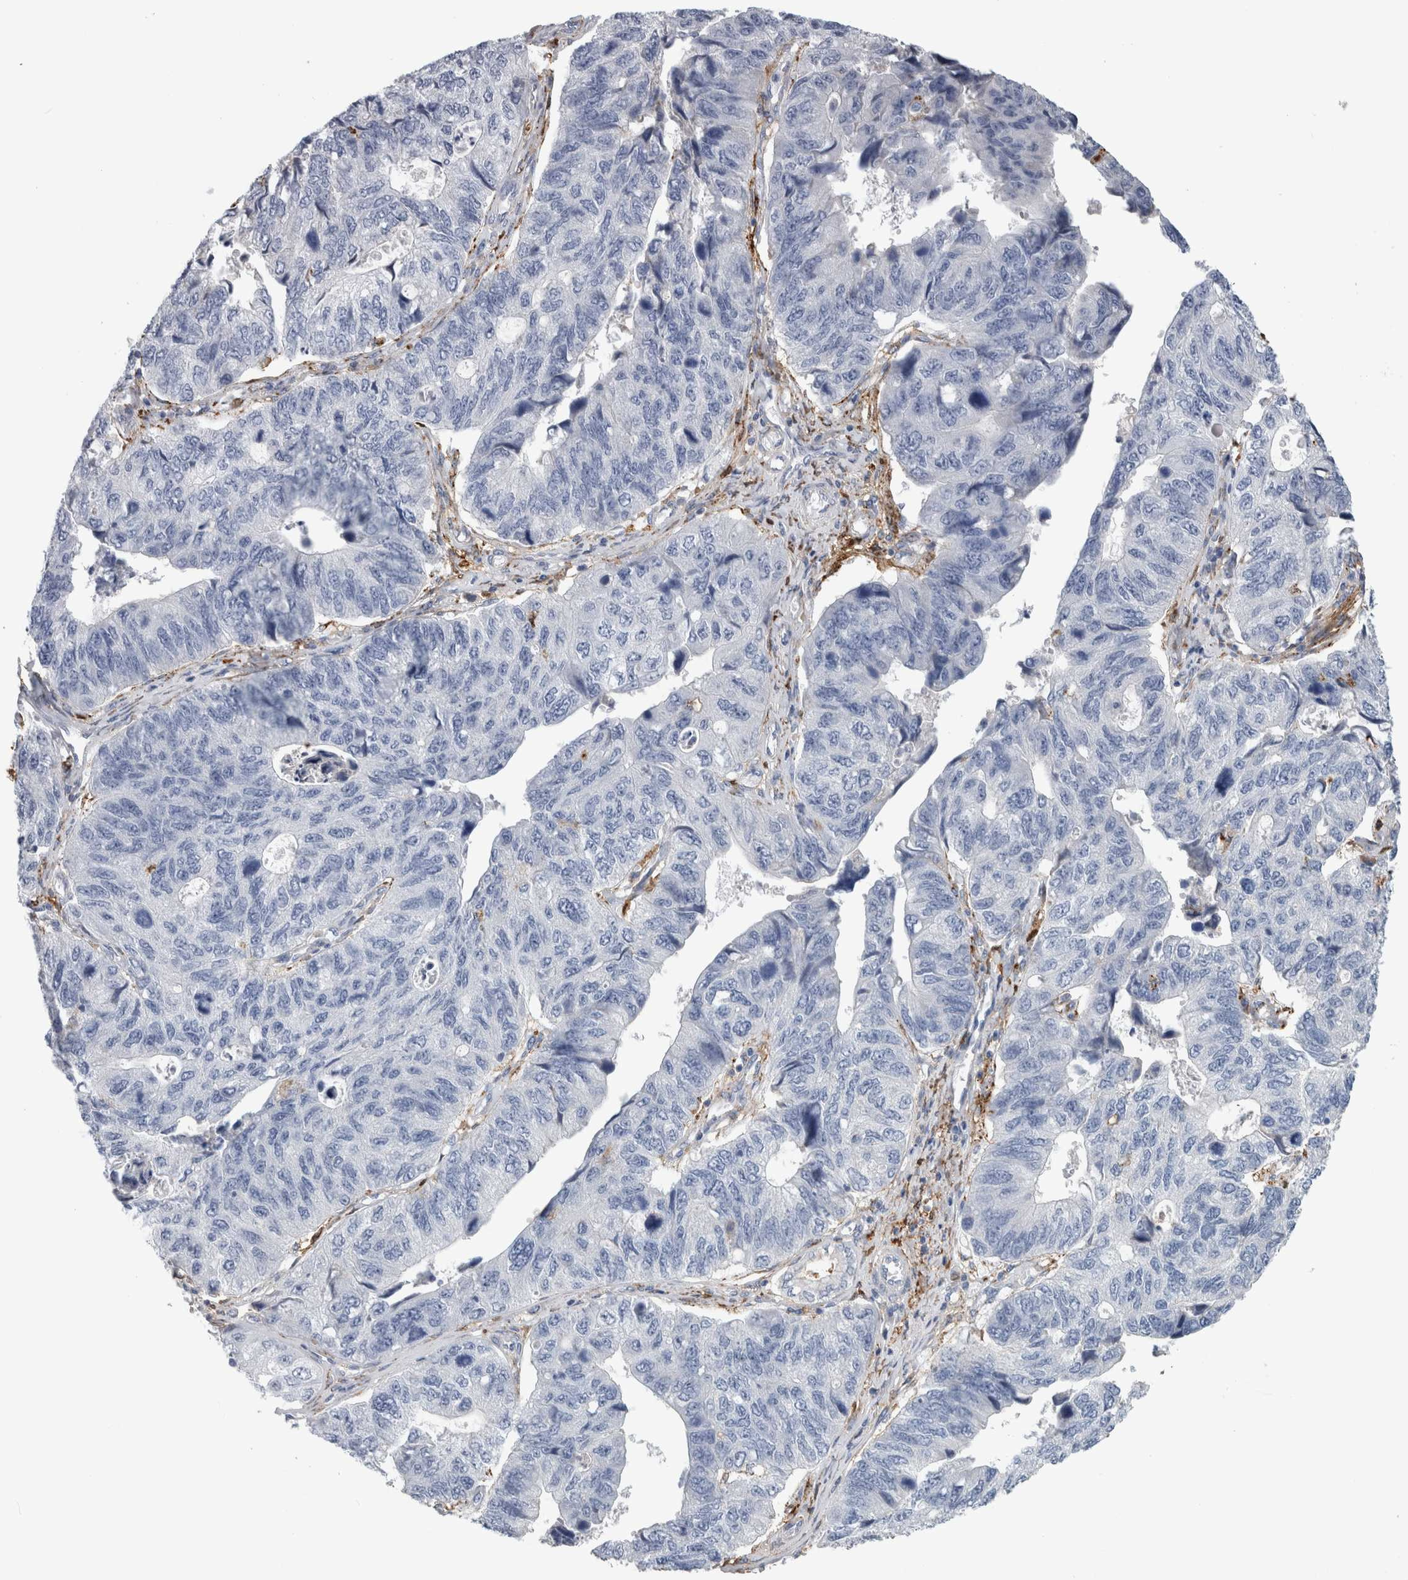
{"staining": {"intensity": "negative", "quantity": "none", "location": "none"}, "tissue": "stomach cancer", "cell_type": "Tumor cells", "image_type": "cancer", "snomed": [{"axis": "morphology", "description": "Adenocarcinoma, NOS"}, {"axis": "topography", "description": "Stomach"}], "caption": "The immunohistochemistry photomicrograph has no significant staining in tumor cells of stomach cancer (adenocarcinoma) tissue.", "gene": "DNAJC24", "patient": {"sex": "male", "age": 59}}